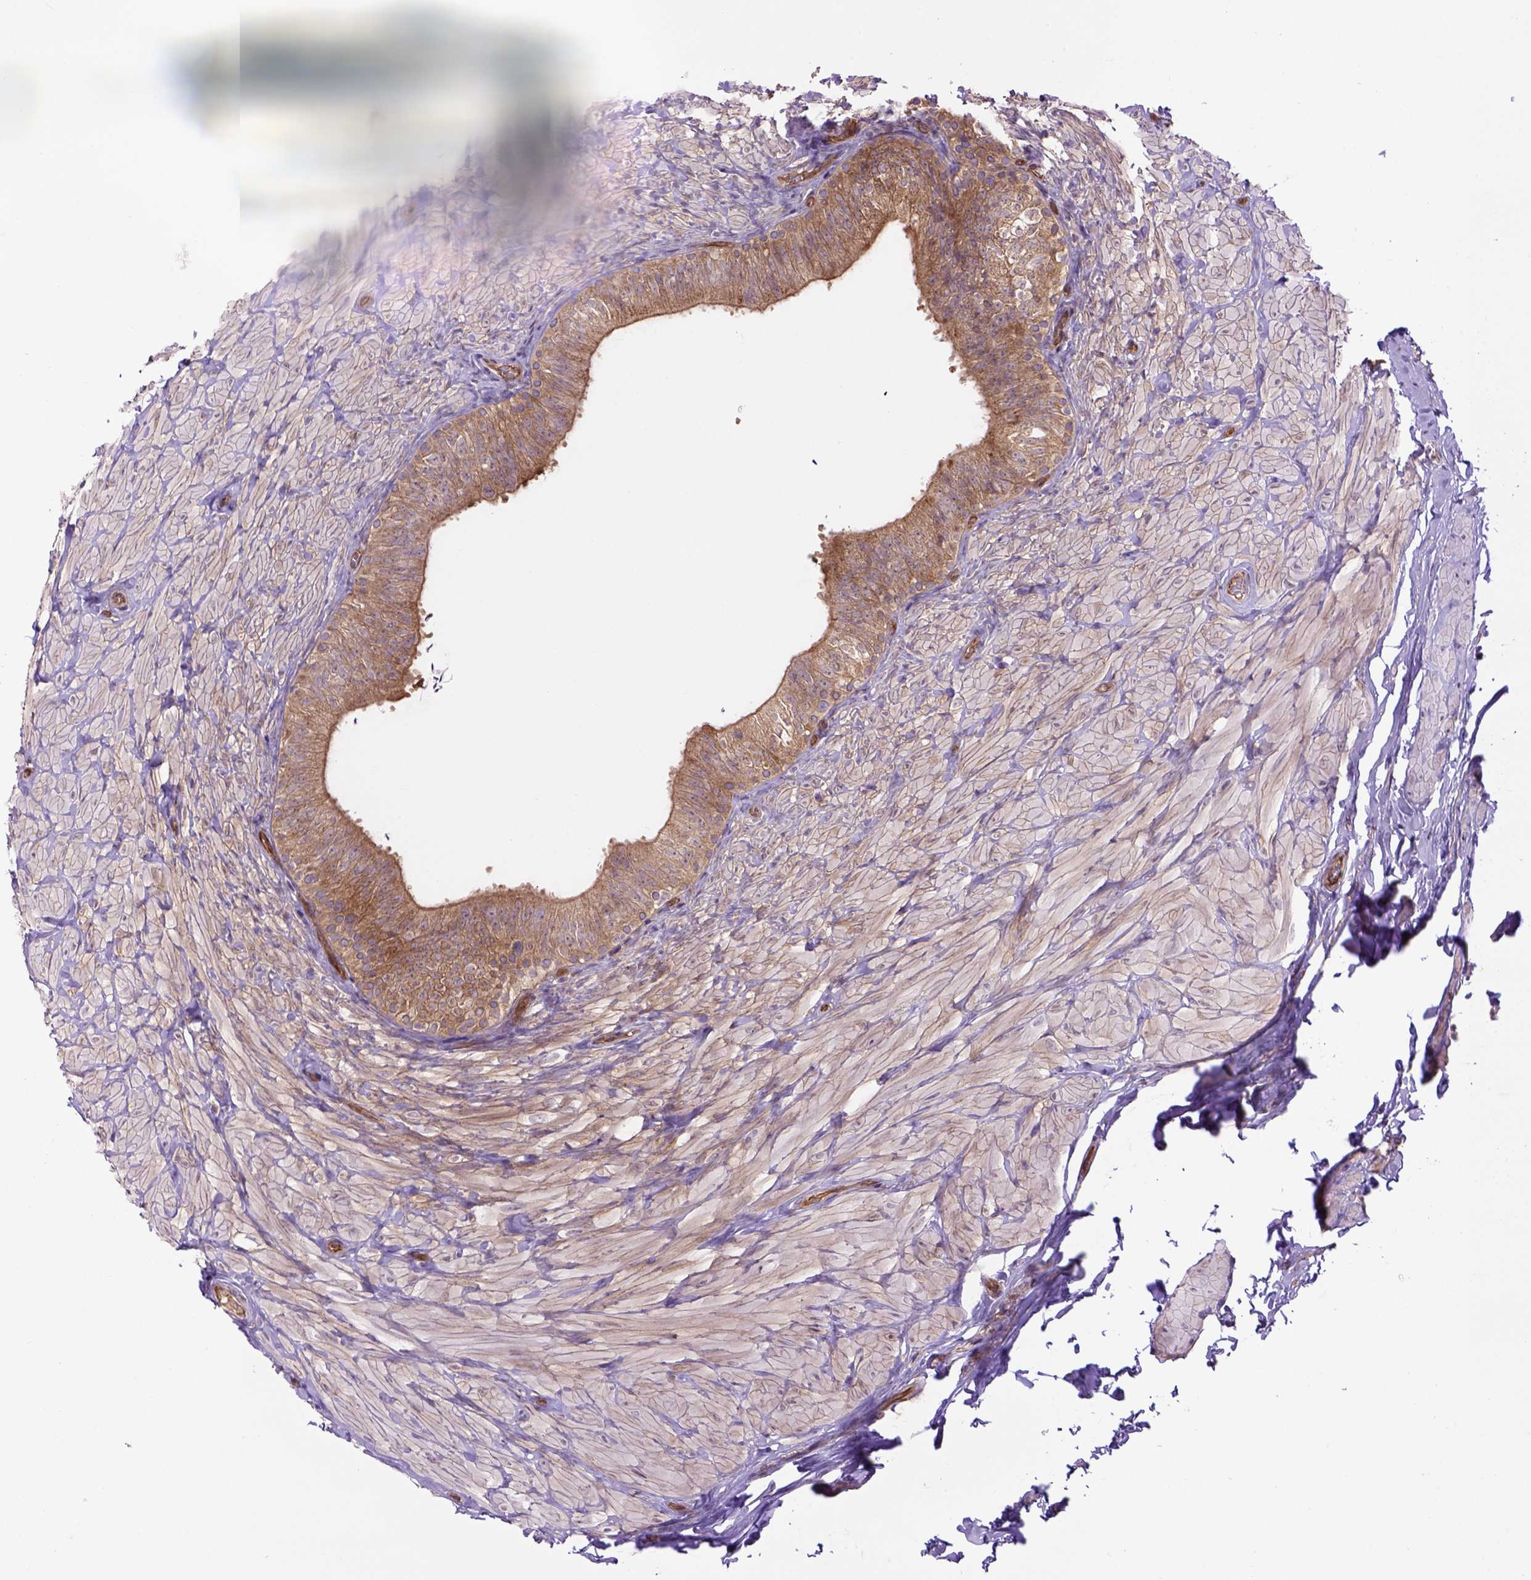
{"staining": {"intensity": "moderate", "quantity": ">75%", "location": "cytoplasmic/membranous"}, "tissue": "epididymis", "cell_type": "Glandular cells", "image_type": "normal", "snomed": [{"axis": "morphology", "description": "Normal tissue, NOS"}, {"axis": "topography", "description": "Epididymis, spermatic cord, NOS"}, {"axis": "topography", "description": "Epididymis"}, {"axis": "topography", "description": "Peripheral nerve tissue"}], "caption": "Approximately >75% of glandular cells in normal human epididymis exhibit moderate cytoplasmic/membranous protein positivity as visualized by brown immunohistochemical staining.", "gene": "CASKIN2", "patient": {"sex": "male", "age": 29}}